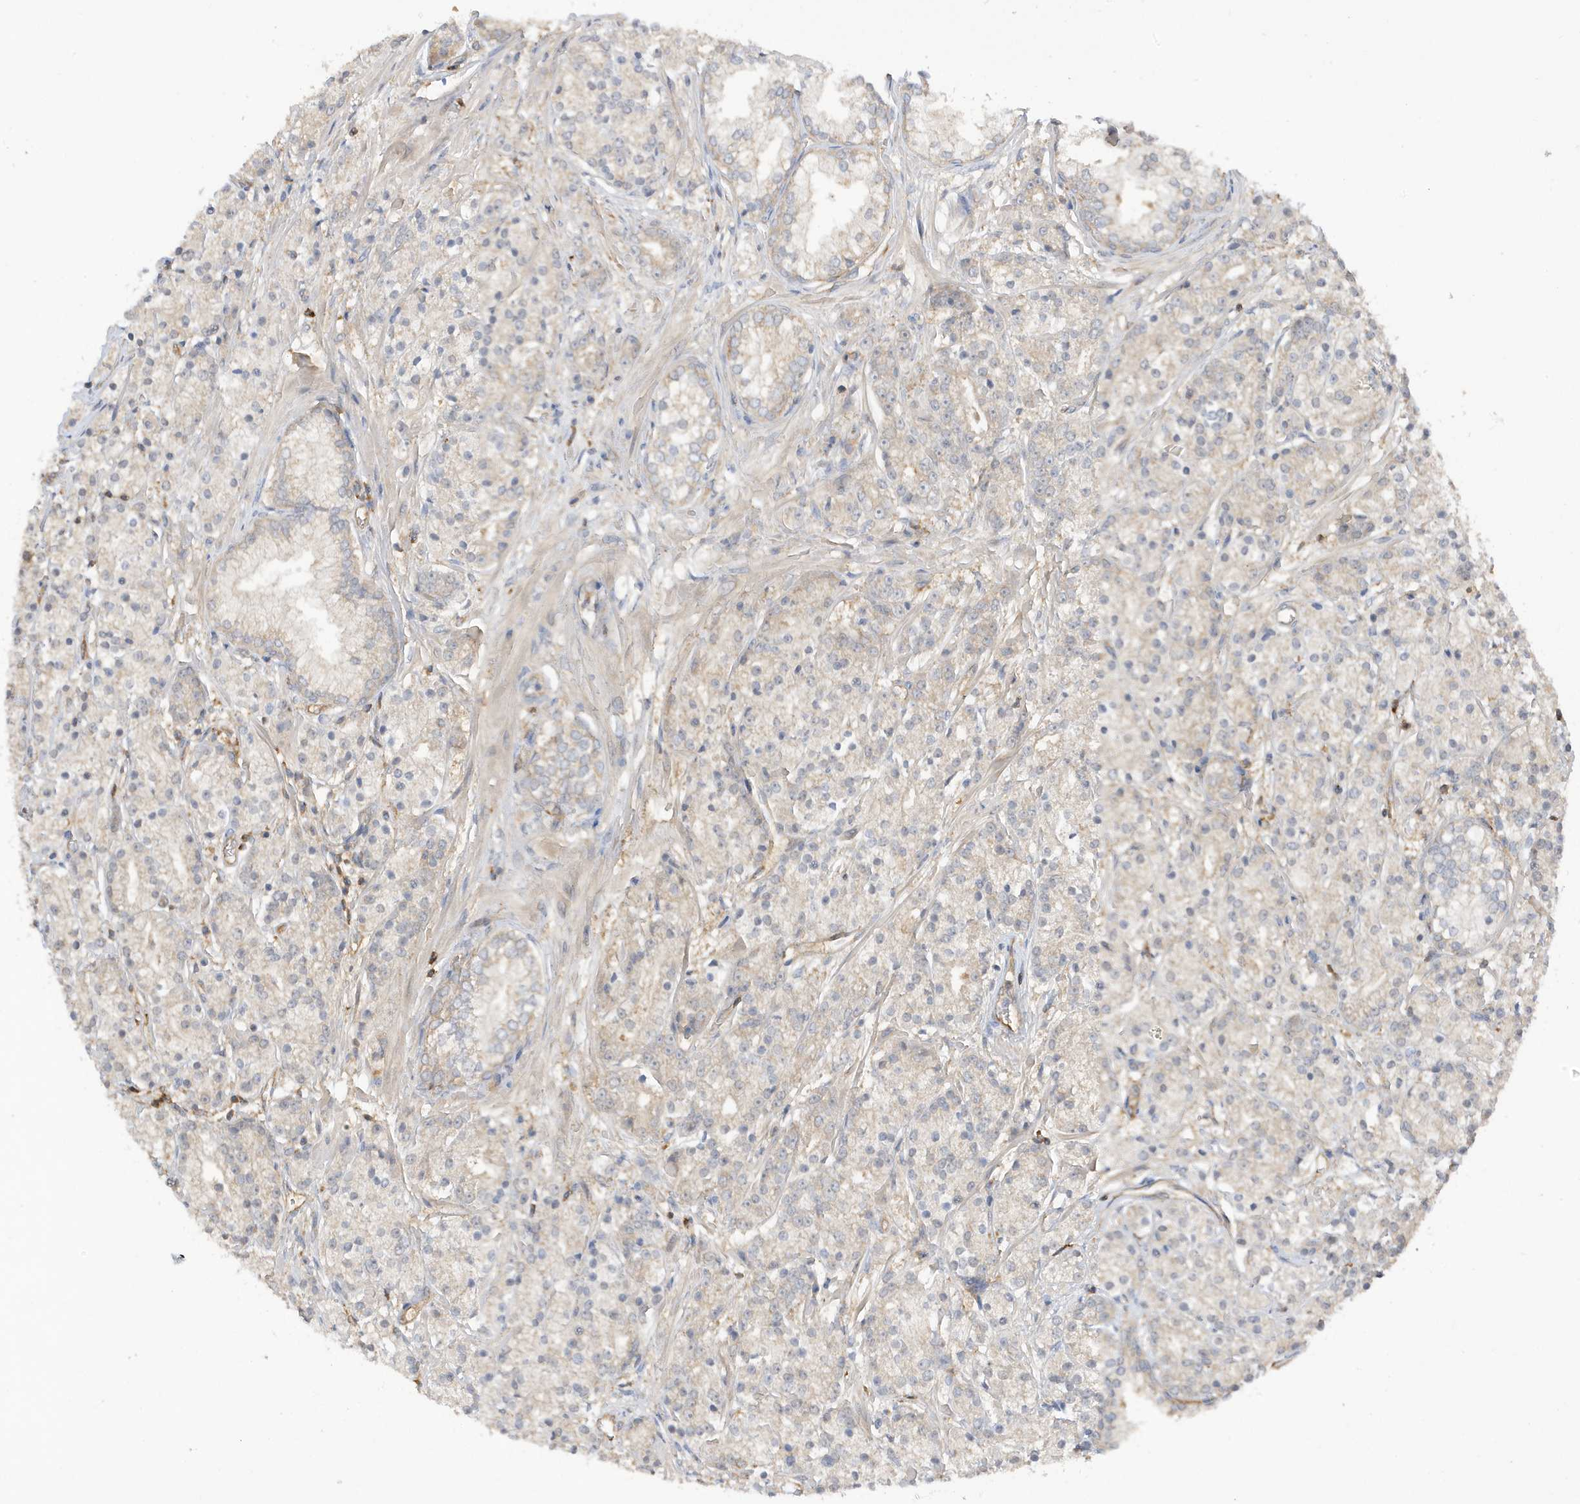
{"staining": {"intensity": "negative", "quantity": "none", "location": "none"}, "tissue": "prostate cancer", "cell_type": "Tumor cells", "image_type": "cancer", "snomed": [{"axis": "morphology", "description": "Adenocarcinoma, High grade"}, {"axis": "topography", "description": "Prostate"}], "caption": "High power microscopy histopathology image of an immunohistochemistry (IHC) histopathology image of prostate high-grade adenocarcinoma, revealing no significant positivity in tumor cells. (DAB immunohistochemistry, high magnification).", "gene": "PHACTR2", "patient": {"sex": "male", "age": 69}}